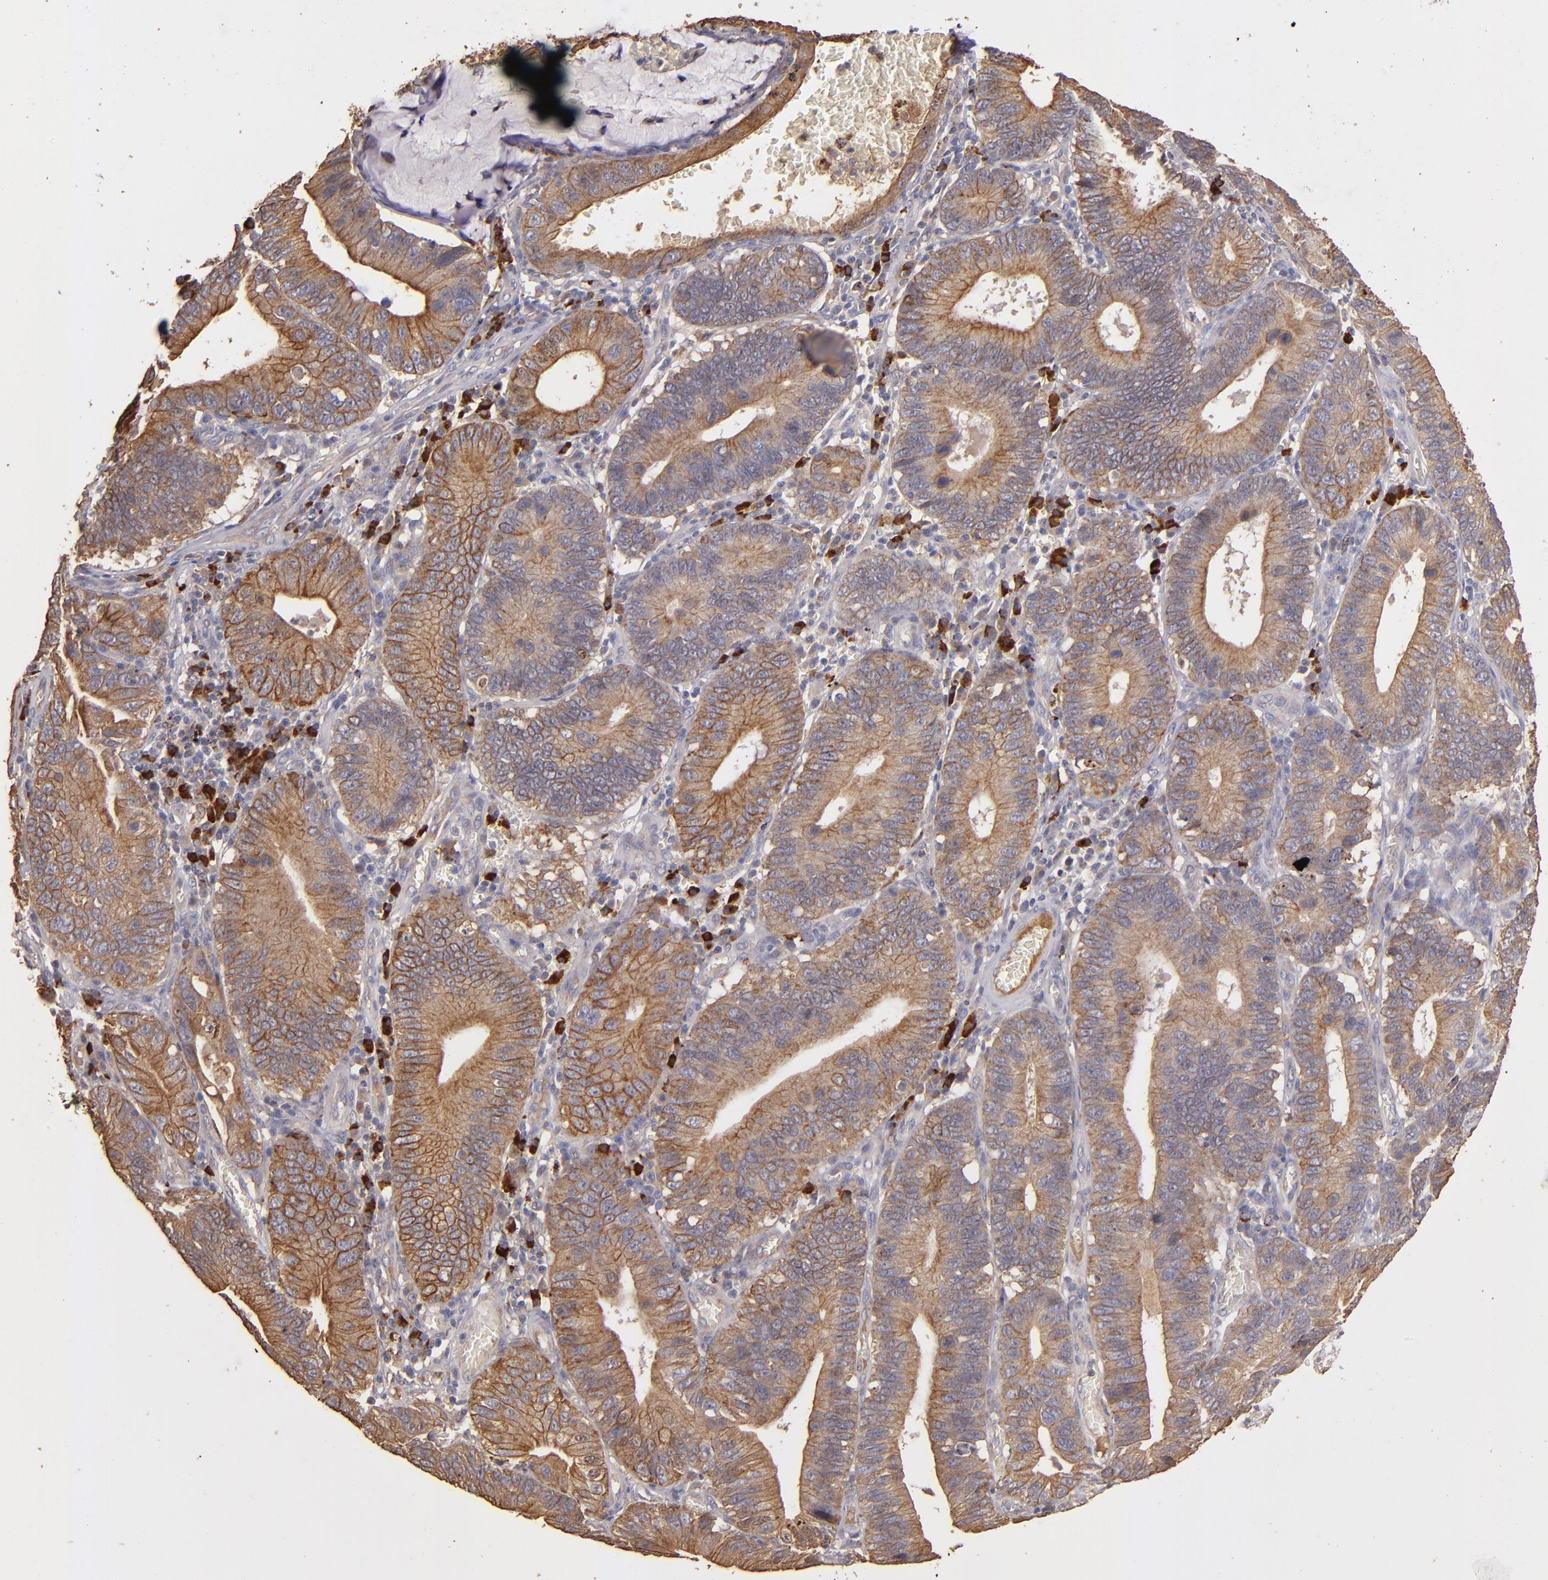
{"staining": {"intensity": "moderate", "quantity": ">75%", "location": "cytoplasmic/membranous"}, "tissue": "stomach cancer", "cell_type": "Tumor cells", "image_type": "cancer", "snomed": [{"axis": "morphology", "description": "Adenocarcinoma, NOS"}, {"axis": "topography", "description": "Stomach"}, {"axis": "topography", "description": "Gastric cardia"}], "caption": "Immunohistochemistry photomicrograph of neoplastic tissue: human stomach cancer stained using IHC exhibits medium levels of moderate protein expression localized specifically in the cytoplasmic/membranous of tumor cells, appearing as a cytoplasmic/membranous brown color.", "gene": "SRRD", "patient": {"sex": "male", "age": 59}}